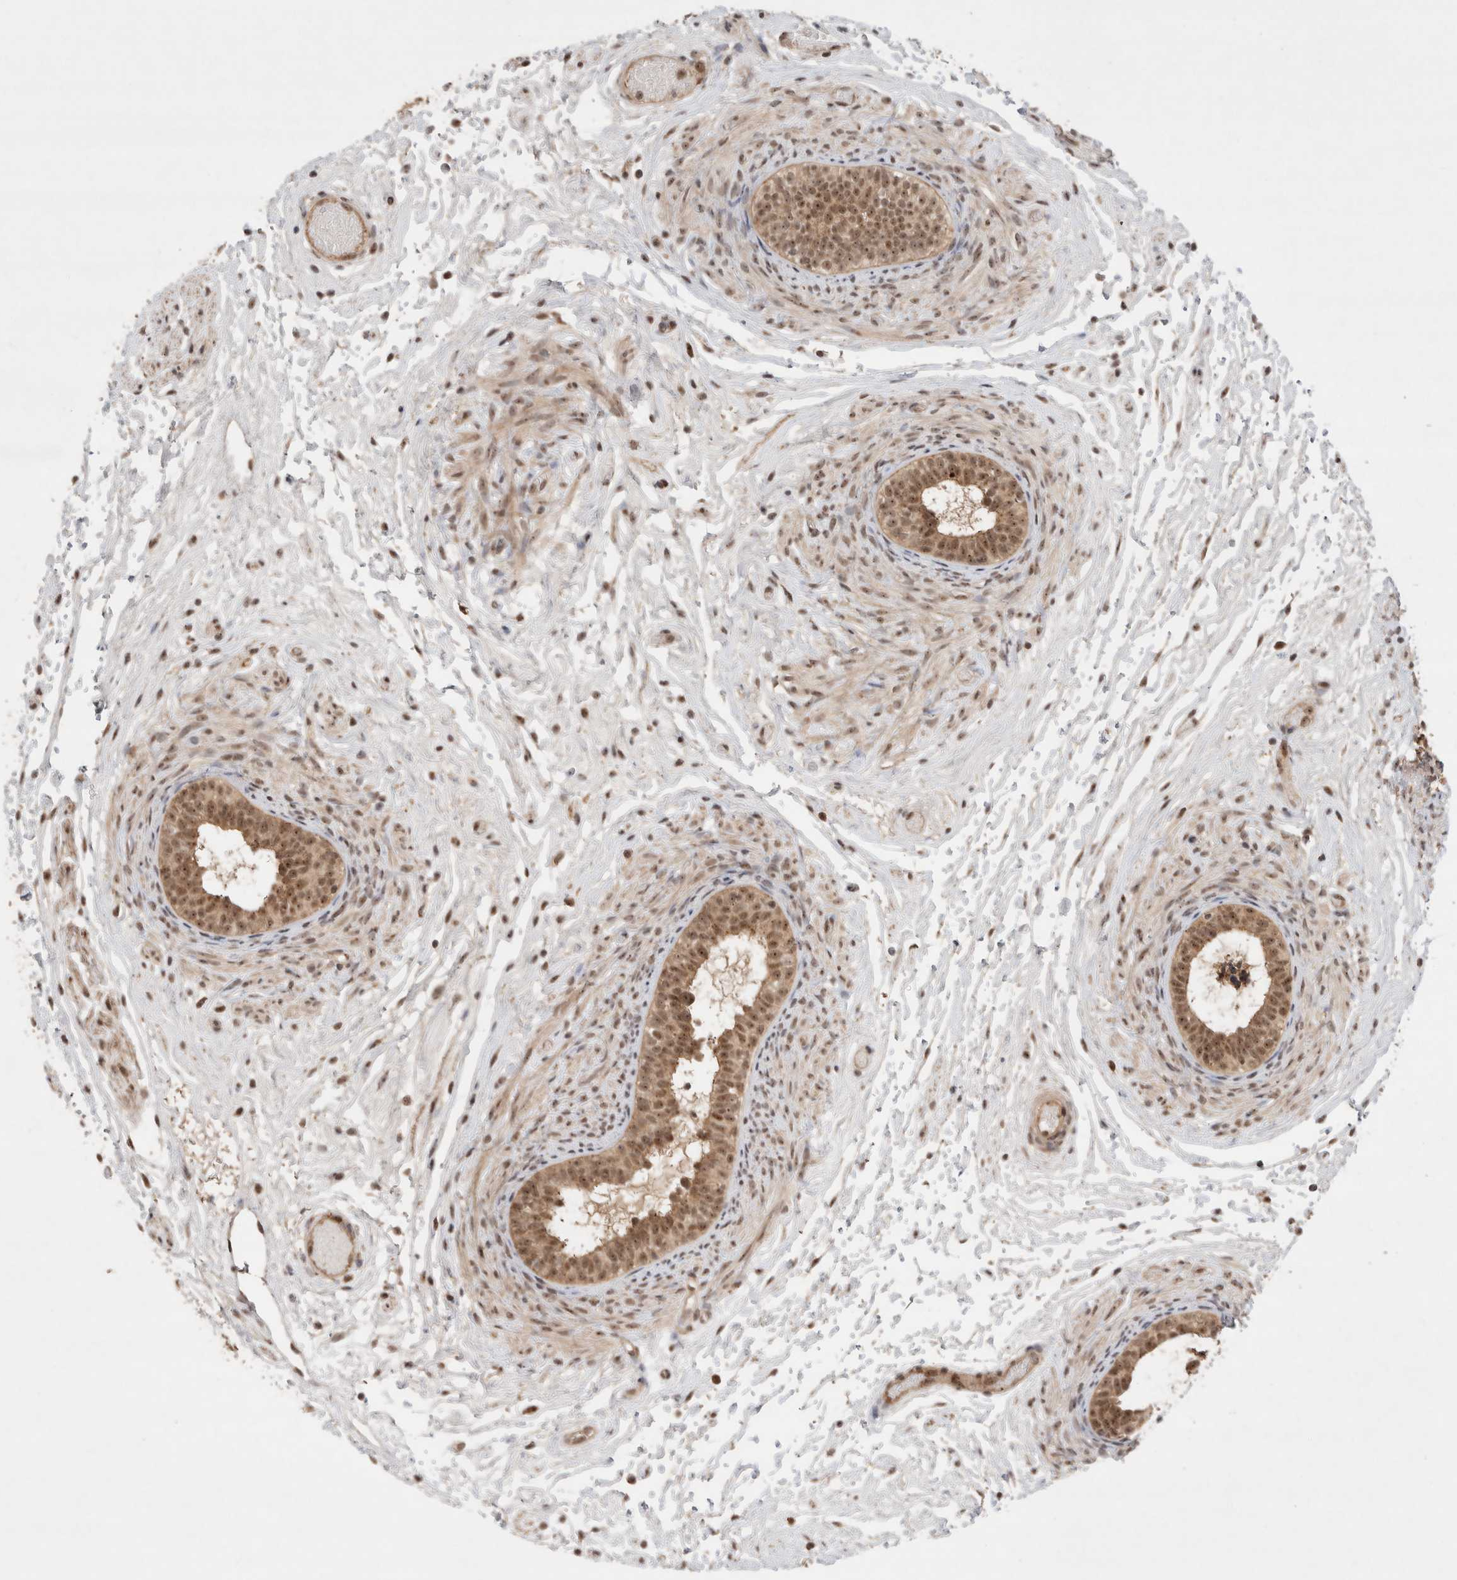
{"staining": {"intensity": "moderate", "quantity": ">75%", "location": "cytoplasmic/membranous,nuclear"}, "tissue": "epididymis", "cell_type": "Glandular cells", "image_type": "normal", "snomed": [{"axis": "morphology", "description": "Normal tissue, NOS"}, {"axis": "topography", "description": "Epididymis"}], "caption": "Epididymis stained with a protein marker demonstrates moderate staining in glandular cells.", "gene": "MPHOSPH6", "patient": {"sex": "male", "age": 5}}